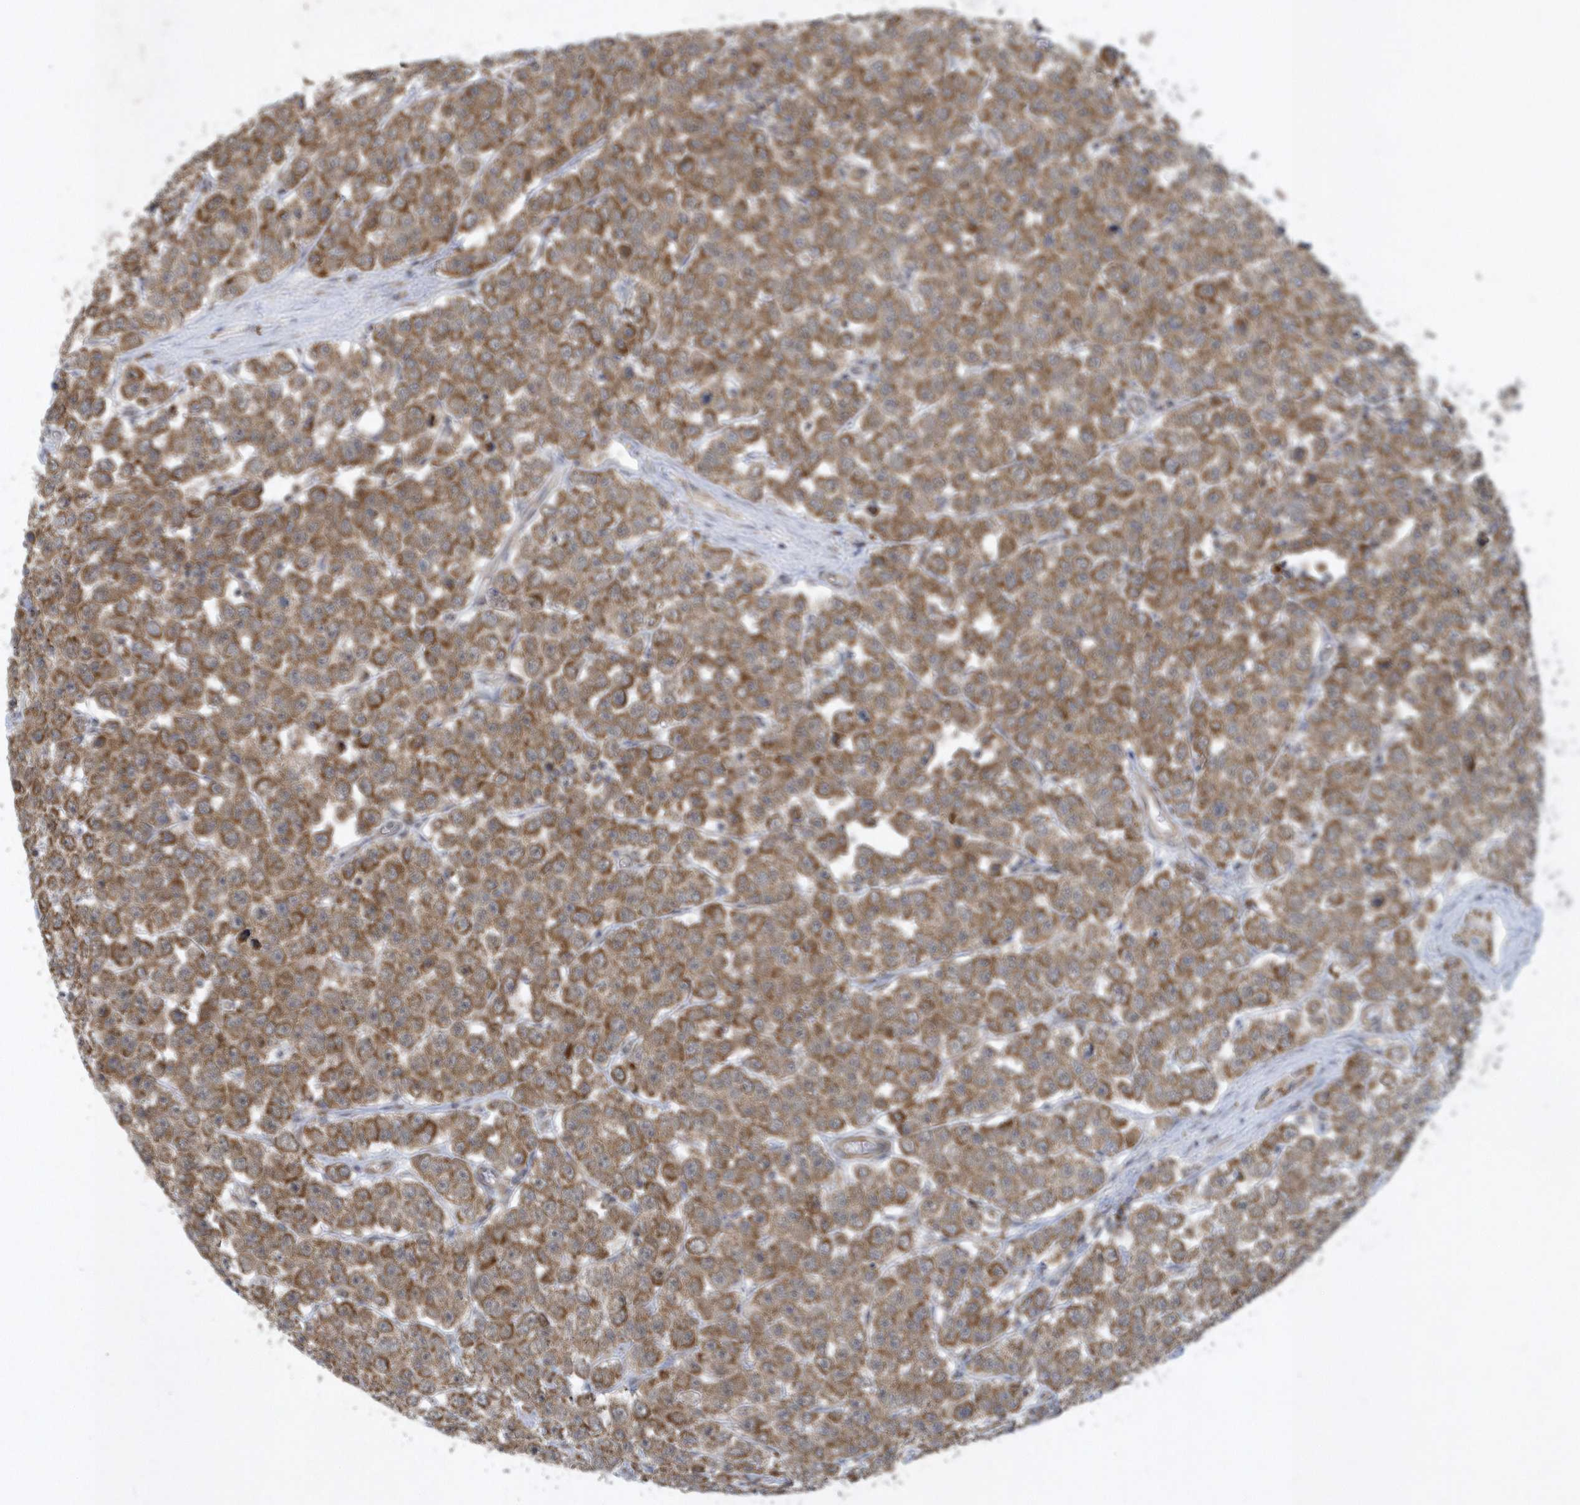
{"staining": {"intensity": "moderate", "quantity": ">75%", "location": "cytoplasmic/membranous"}, "tissue": "testis cancer", "cell_type": "Tumor cells", "image_type": "cancer", "snomed": [{"axis": "morphology", "description": "Seminoma, NOS"}, {"axis": "topography", "description": "Testis"}], "caption": "About >75% of tumor cells in testis seminoma display moderate cytoplasmic/membranous protein expression as visualized by brown immunohistochemical staining.", "gene": "SLX9", "patient": {"sex": "male", "age": 28}}